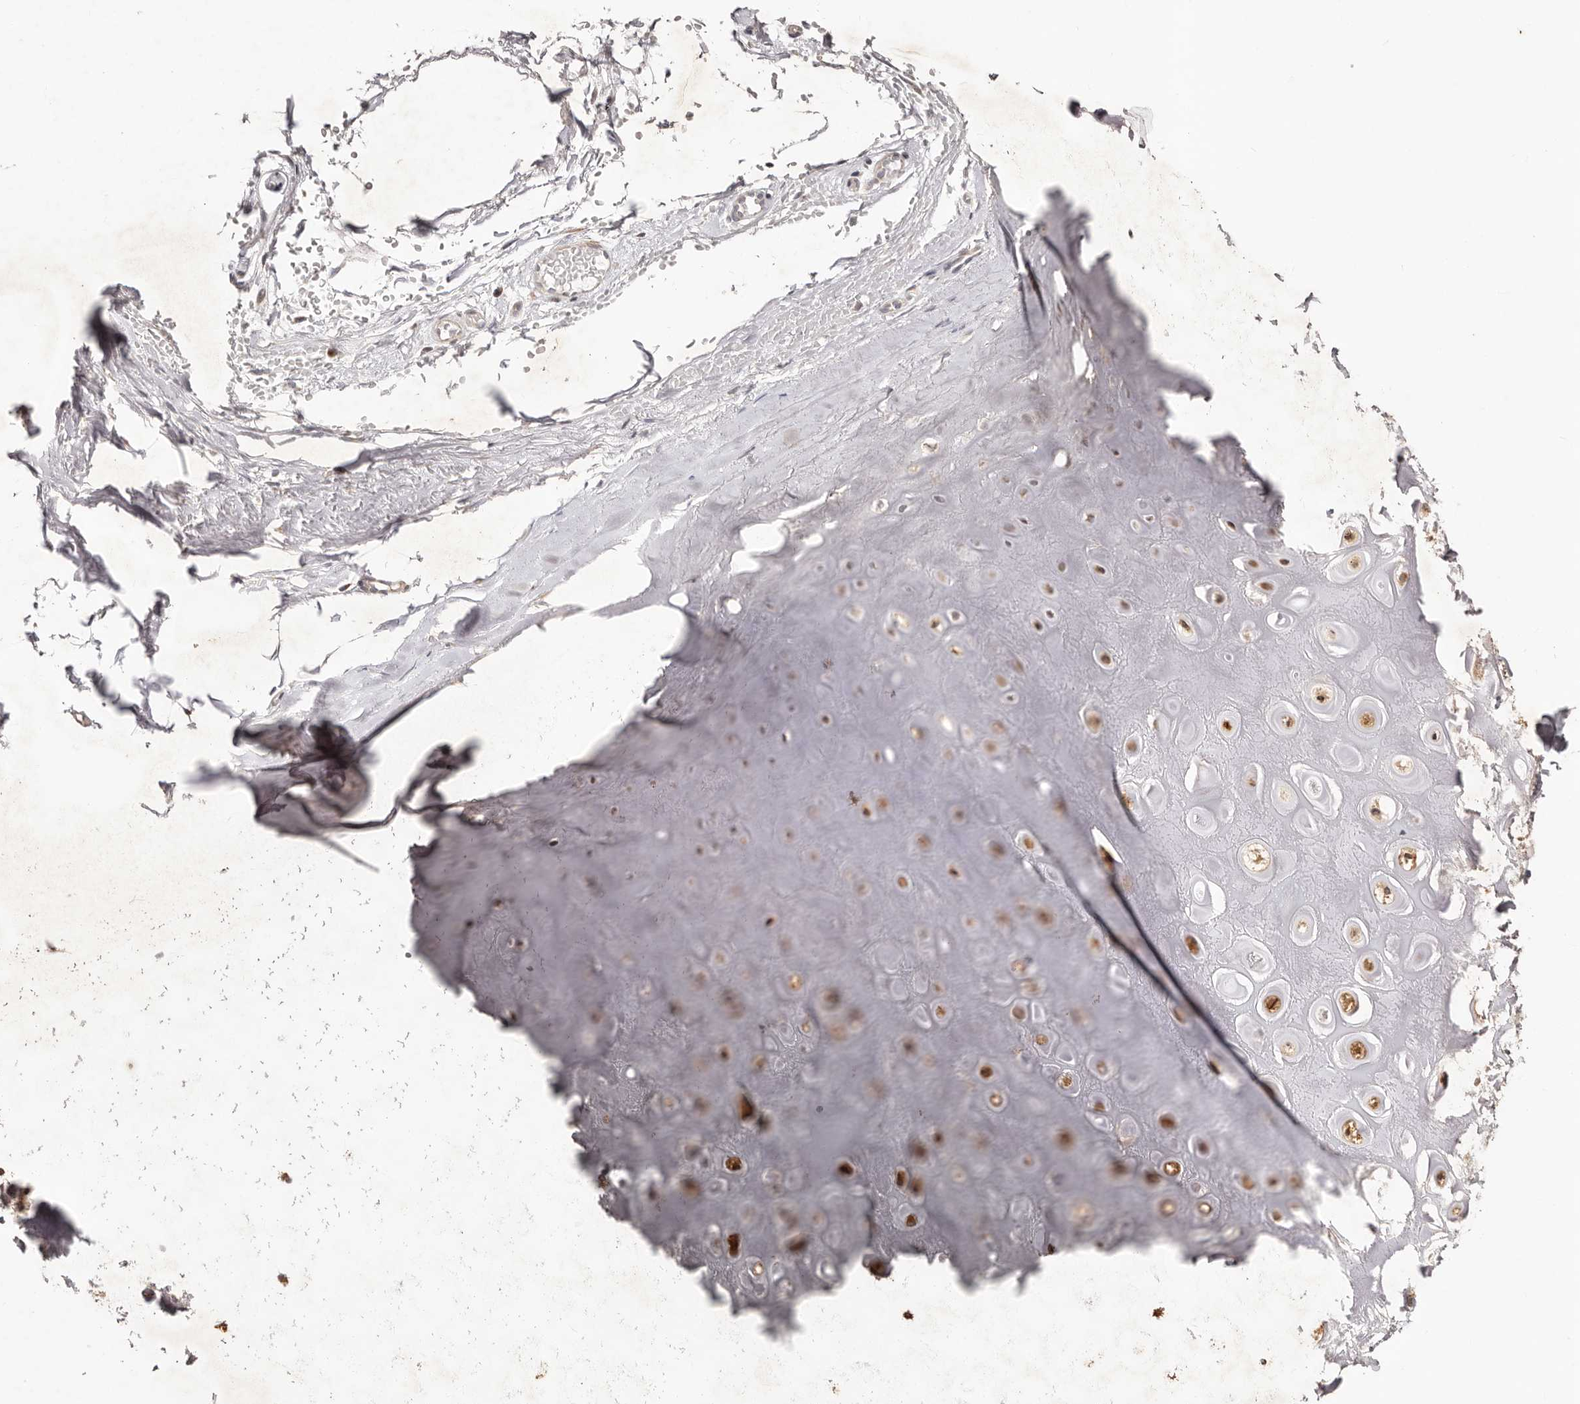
{"staining": {"intensity": "weak", "quantity": "25%-75%", "location": "cytoplasmic/membranous"}, "tissue": "adipose tissue", "cell_type": "Adipocytes", "image_type": "normal", "snomed": [{"axis": "morphology", "description": "Normal tissue, NOS"}, {"axis": "morphology", "description": "Basal cell carcinoma"}, {"axis": "topography", "description": "Skin"}], "caption": "Protein analysis of normal adipose tissue reveals weak cytoplasmic/membranous staining in approximately 25%-75% of adipocytes. Immunohistochemistry (ihc) stains the protein of interest in brown and the nuclei are stained blue.", "gene": "MICAL2", "patient": {"sex": "female", "age": 89}}